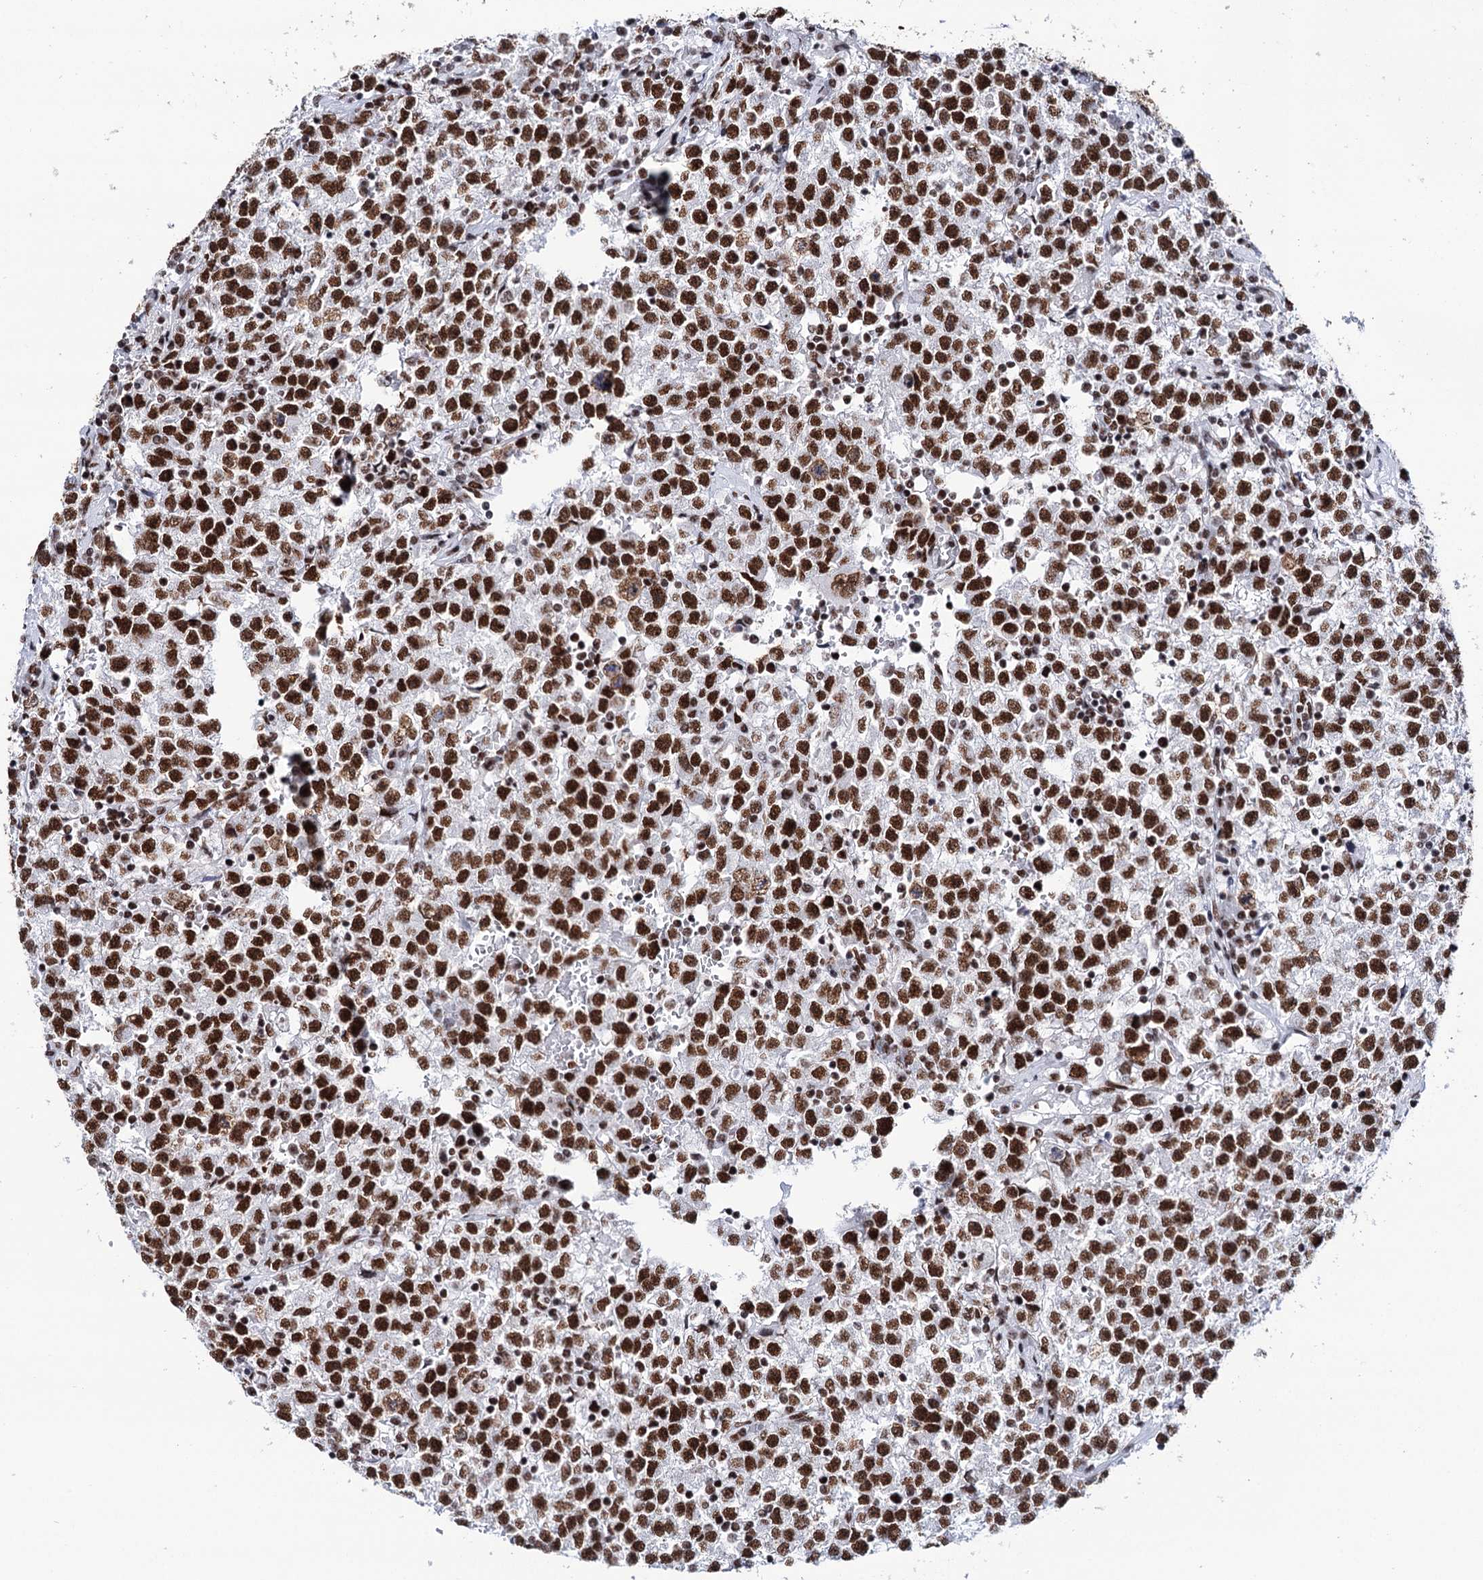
{"staining": {"intensity": "strong", "quantity": ">75%", "location": "nuclear"}, "tissue": "testis cancer", "cell_type": "Tumor cells", "image_type": "cancer", "snomed": [{"axis": "morphology", "description": "Seminoma, NOS"}, {"axis": "topography", "description": "Testis"}], "caption": "Immunohistochemical staining of testis seminoma shows strong nuclear protein staining in about >75% of tumor cells.", "gene": "MATR3", "patient": {"sex": "male", "age": 22}}